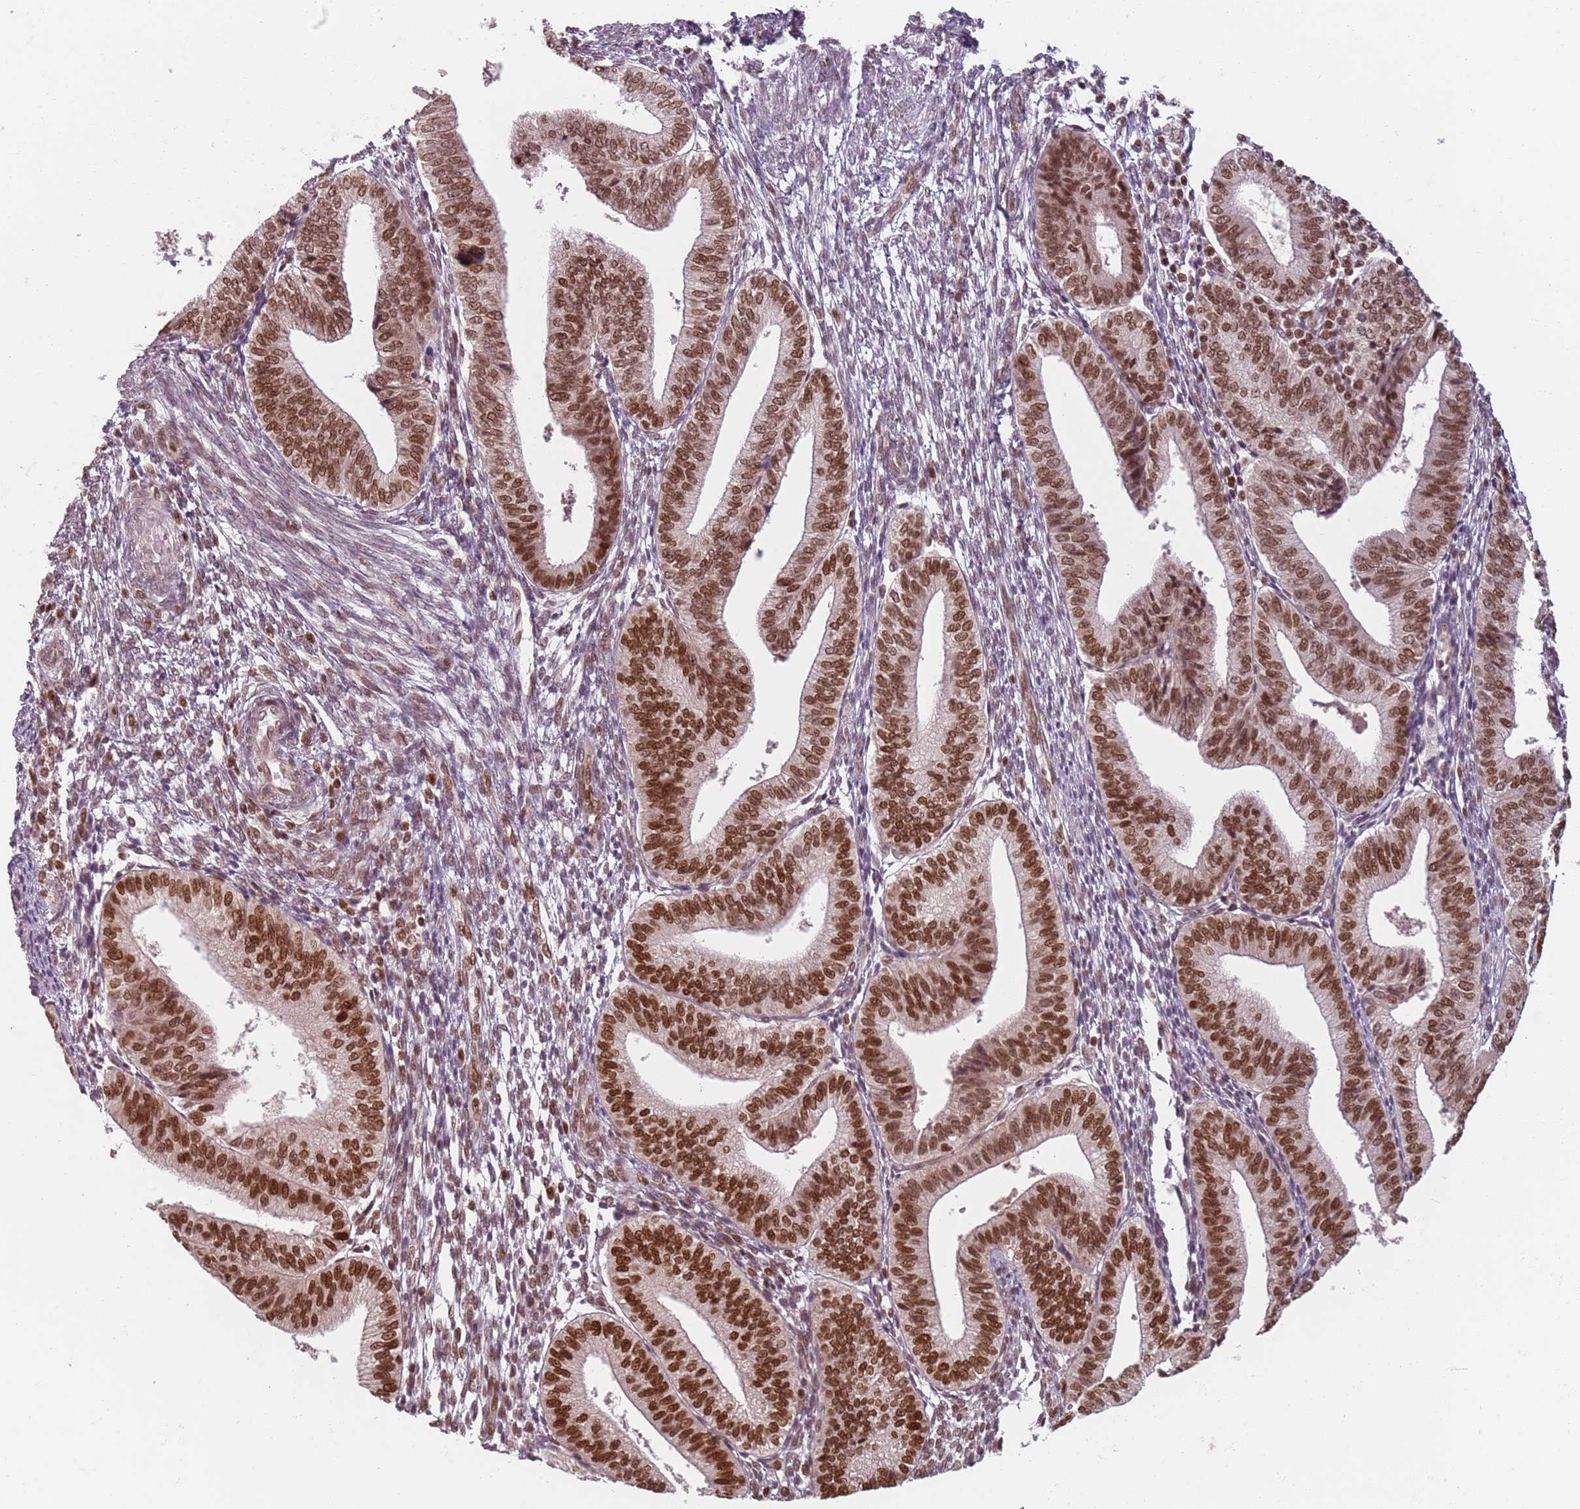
{"staining": {"intensity": "weak", "quantity": "25%-75%", "location": "nuclear"}, "tissue": "endometrium", "cell_type": "Cells in endometrial stroma", "image_type": "normal", "snomed": [{"axis": "morphology", "description": "Normal tissue, NOS"}, {"axis": "topography", "description": "Endometrium"}], "caption": "High-power microscopy captured an immunohistochemistry image of normal endometrium, revealing weak nuclear staining in approximately 25%-75% of cells in endometrial stroma. Nuclei are stained in blue.", "gene": "NUP50", "patient": {"sex": "female", "age": 34}}